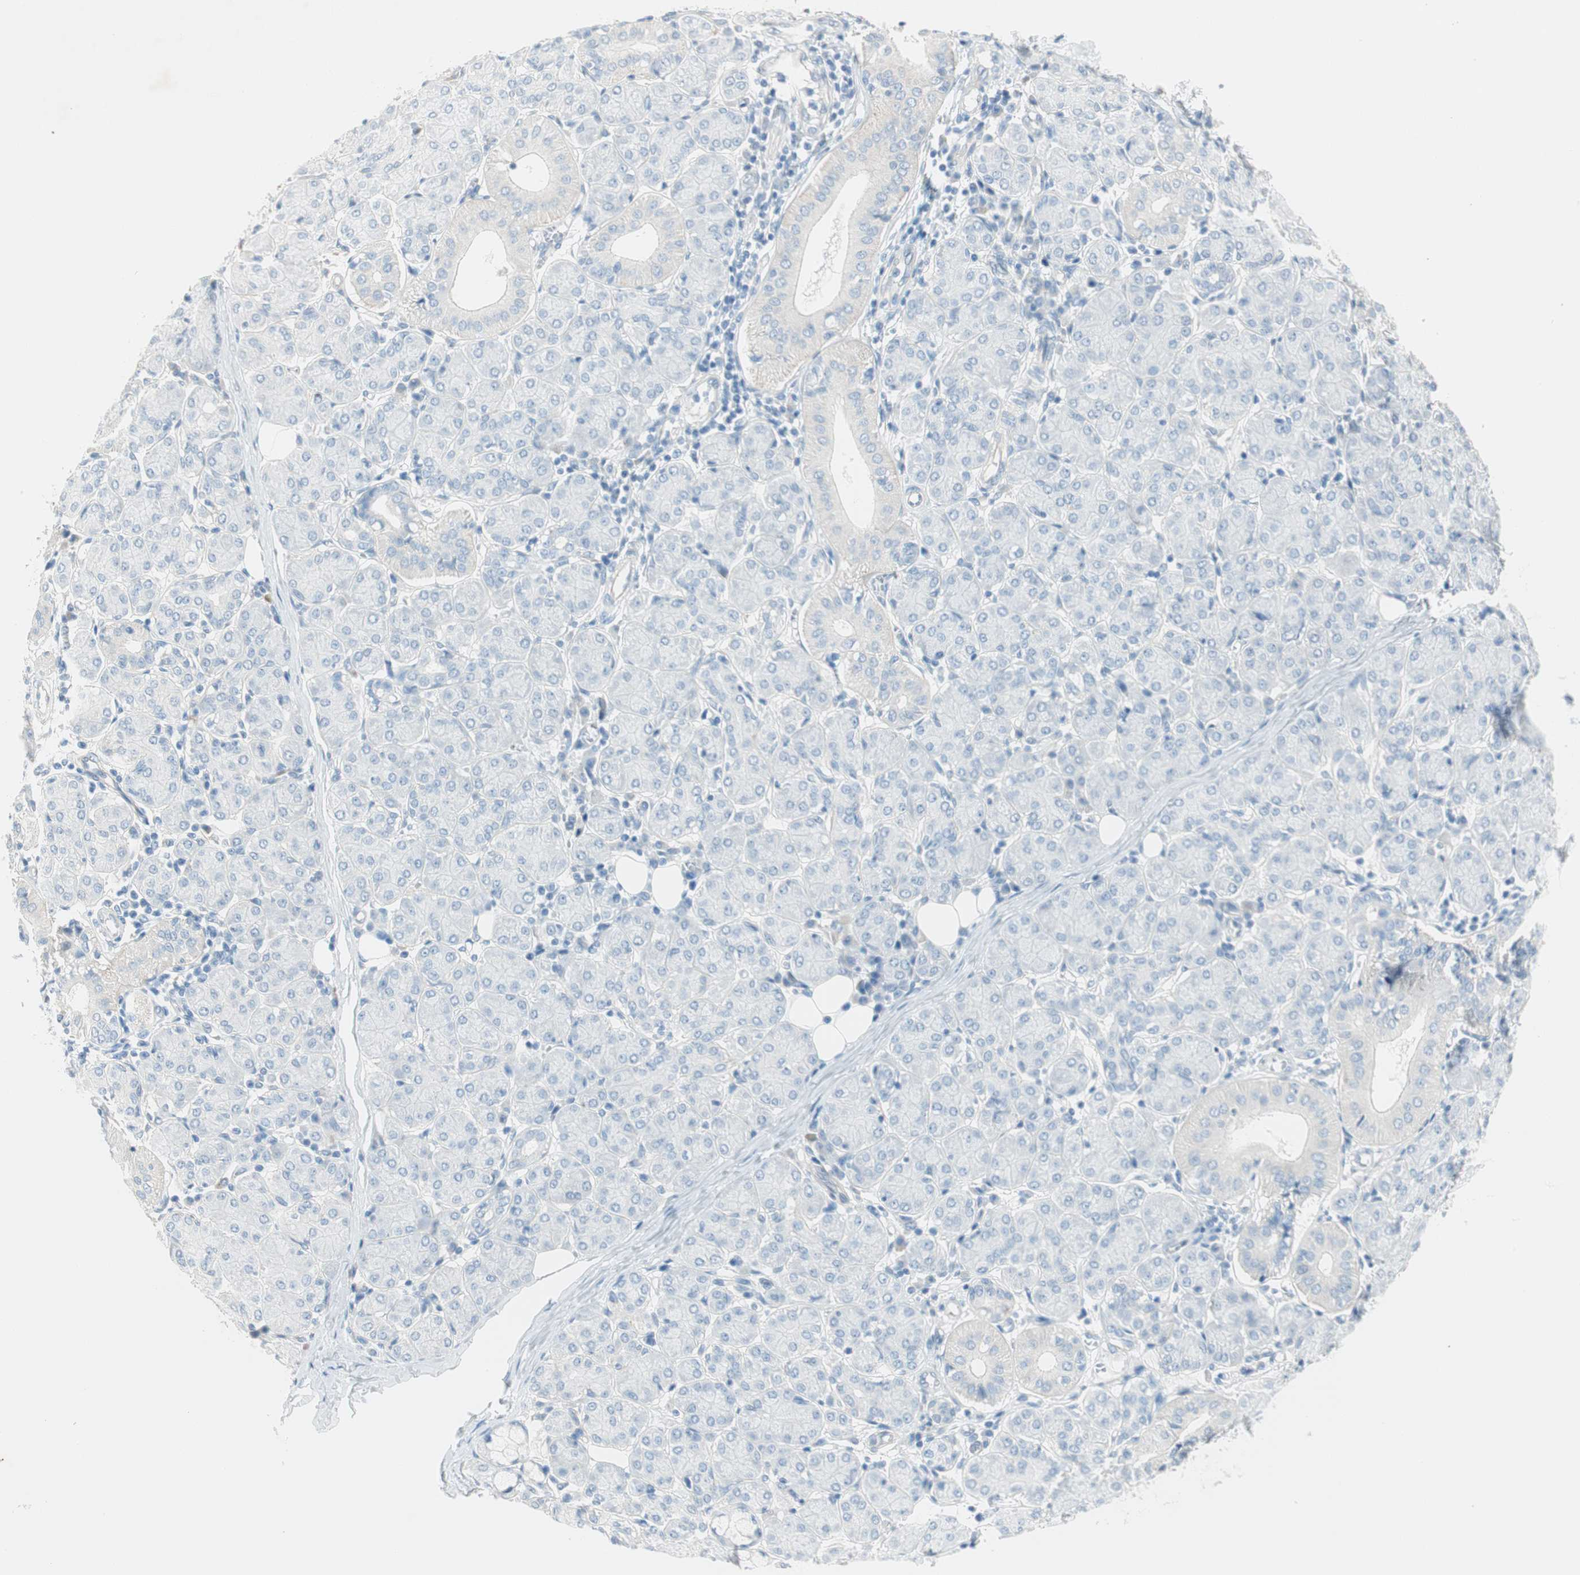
{"staining": {"intensity": "moderate", "quantity": "<25%", "location": "cytoplasmic/membranous"}, "tissue": "salivary gland", "cell_type": "Glandular cells", "image_type": "normal", "snomed": [{"axis": "morphology", "description": "Normal tissue, NOS"}, {"axis": "morphology", "description": "Inflammation, NOS"}, {"axis": "topography", "description": "Lymph node"}, {"axis": "topography", "description": "Salivary gland"}], "caption": "Immunohistochemical staining of normal human salivary gland shows moderate cytoplasmic/membranous protein positivity in approximately <25% of glandular cells.", "gene": "CDK3", "patient": {"sex": "male", "age": 3}}